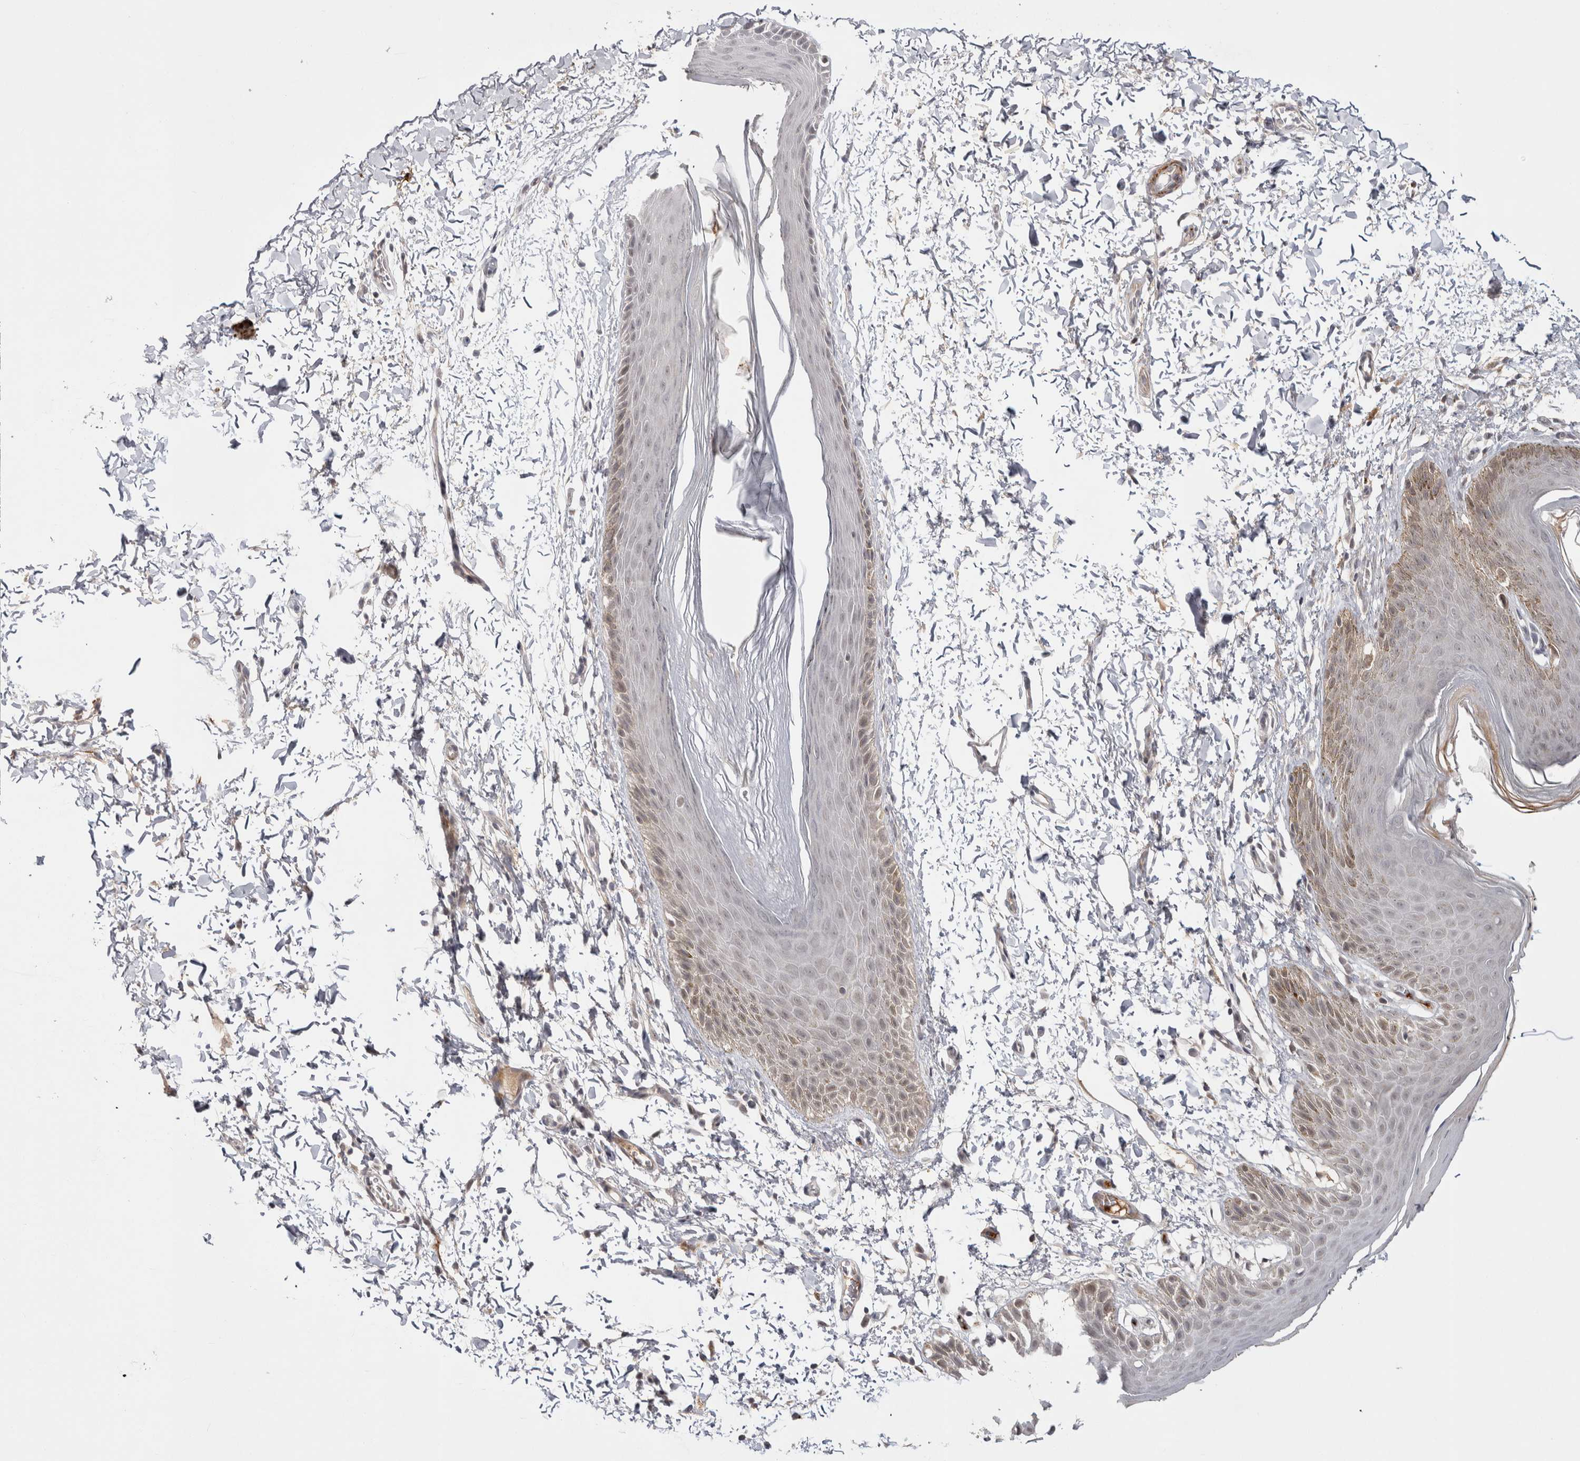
{"staining": {"intensity": "weak", "quantity": "<25%", "location": "cytoplasmic/membranous"}, "tissue": "skin", "cell_type": "Epidermal cells", "image_type": "normal", "snomed": [{"axis": "morphology", "description": "Normal tissue, NOS"}, {"axis": "topography", "description": "Anal"}, {"axis": "topography", "description": "Peripheral nerve tissue"}], "caption": "A high-resolution micrograph shows immunohistochemistry (IHC) staining of unremarkable skin, which exhibits no significant staining in epidermal cells.", "gene": "ZNF318", "patient": {"sex": "male", "age": 44}}